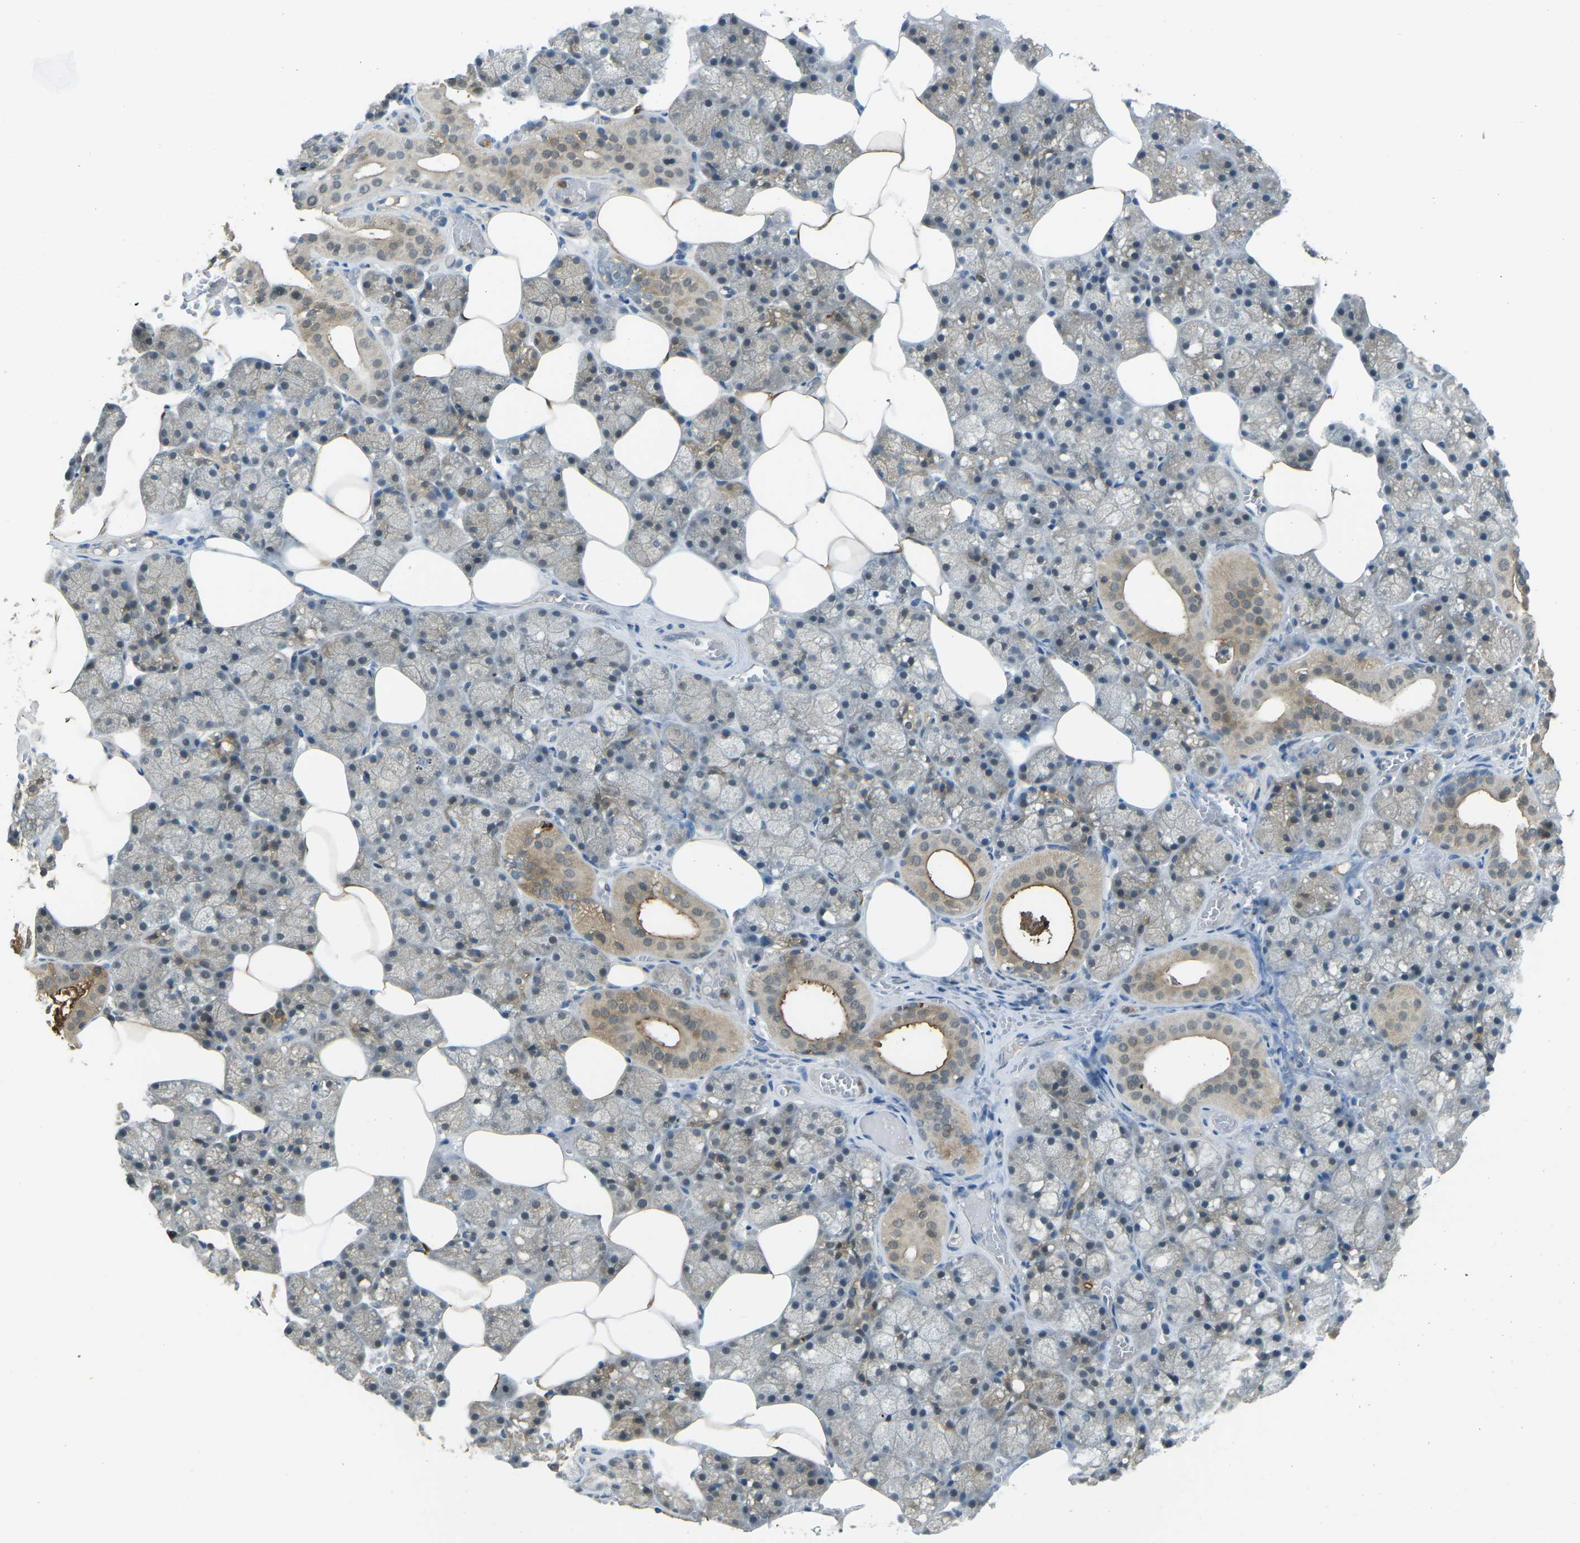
{"staining": {"intensity": "moderate", "quantity": "25%-75%", "location": "cytoplasmic/membranous"}, "tissue": "salivary gland", "cell_type": "Glandular cells", "image_type": "normal", "snomed": [{"axis": "morphology", "description": "Normal tissue, NOS"}, {"axis": "topography", "description": "Salivary gland"}], "caption": "The micrograph reveals staining of normal salivary gland, revealing moderate cytoplasmic/membranous protein expression (brown color) within glandular cells. The protein of interest is stained brown, and the nuclei are stained in blue (DAB IHC with brightfield microscopy, high magnification).", "gene": "PIEZO2", "patient": {"sex": "male", "age": 62}}